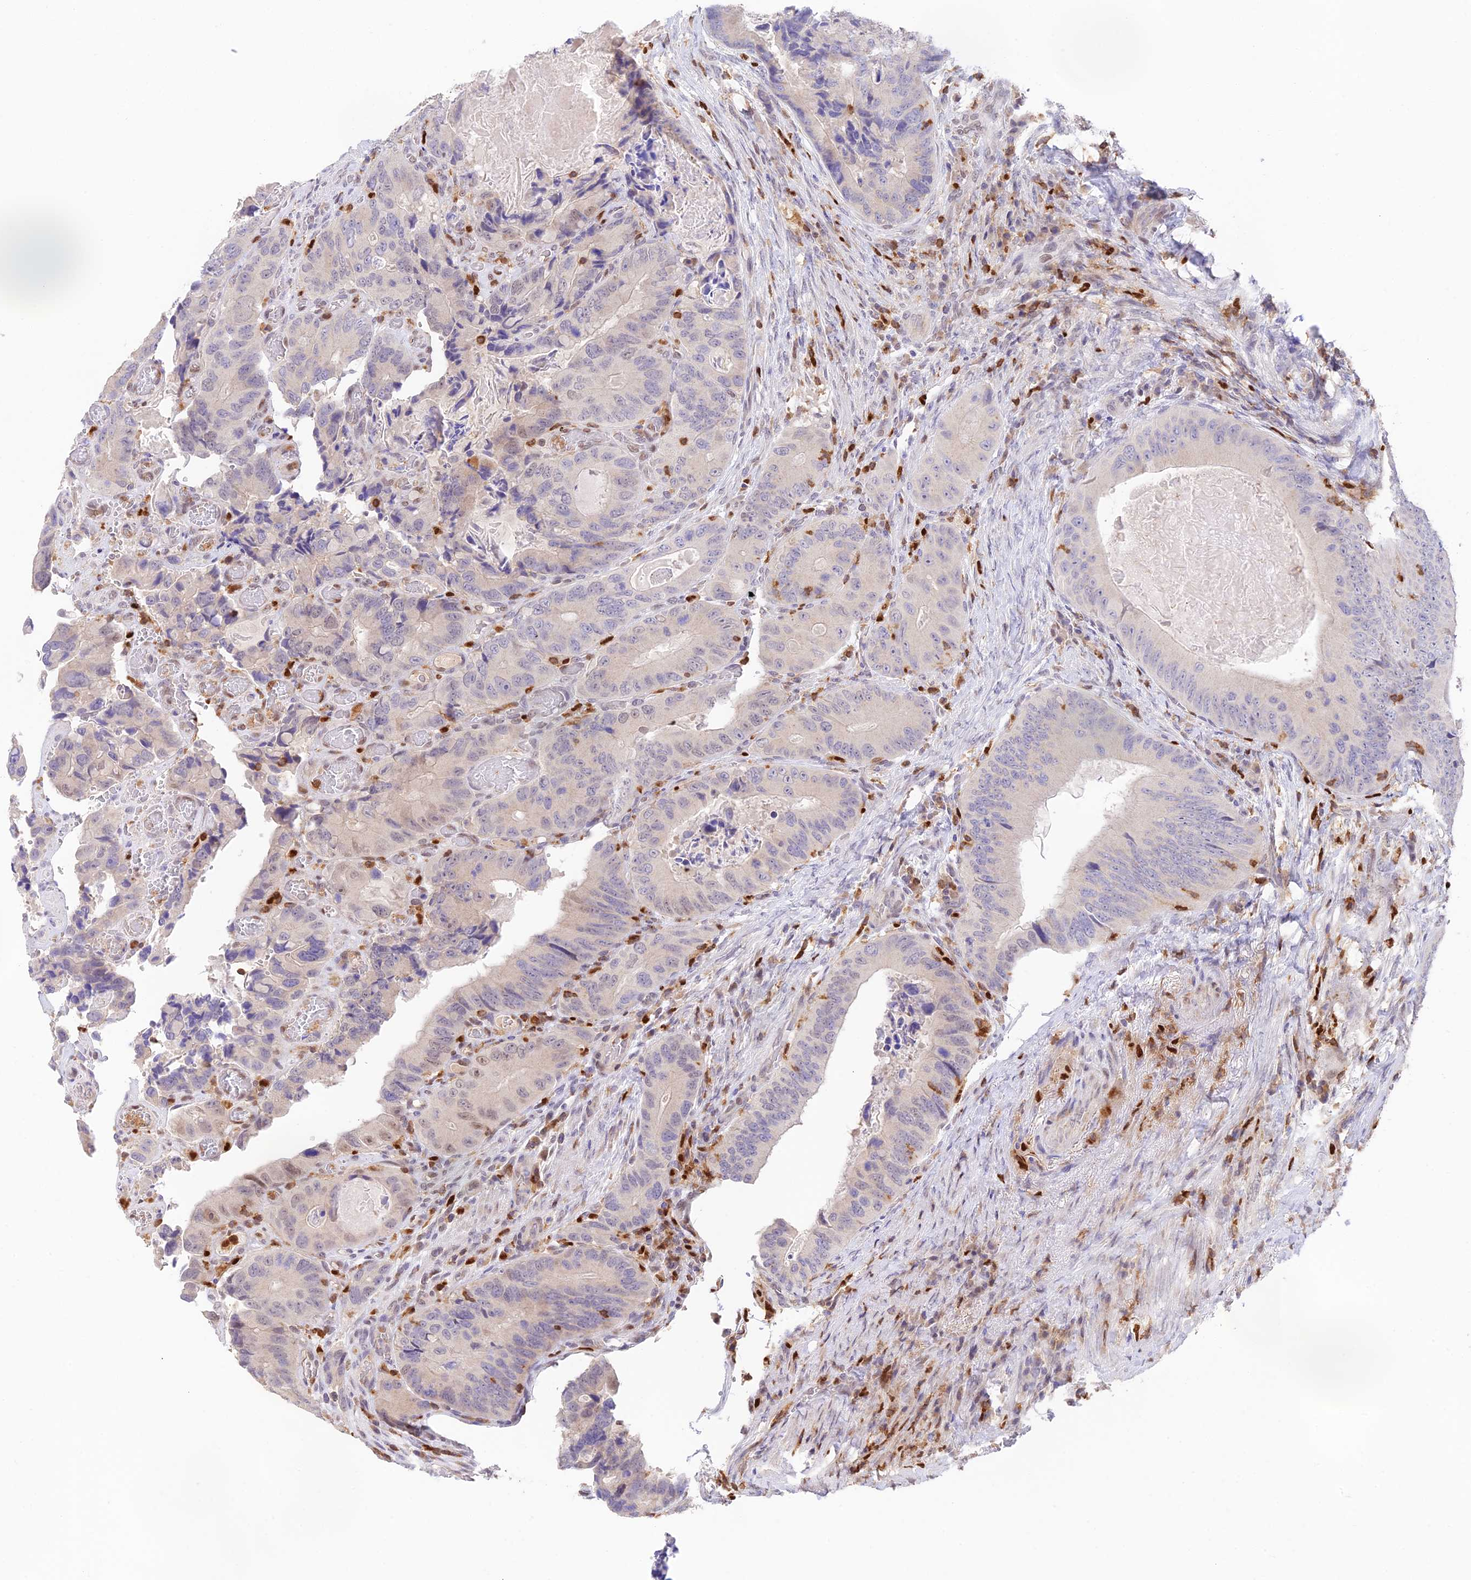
{"staining": {"intensity": "weak", "quantity": "<25%", "location": "nuclear"}, "tissue": "colorectal cancer", "cell_type": "Tumor cells", "image_type": "cancer", "snomed": [{"axis": "morphology", "description": "Adenocarcinoma, NOS"}, {"axis": "topography", "description": "Colon"}], "caption": "A high-resolution photomicrograph shows IHC staining of colorectal cancer, which demonstrates no significant positivity in tumor cells.", "gene": "DENND1C", "patient": {"sex": "male", "age": 84}}